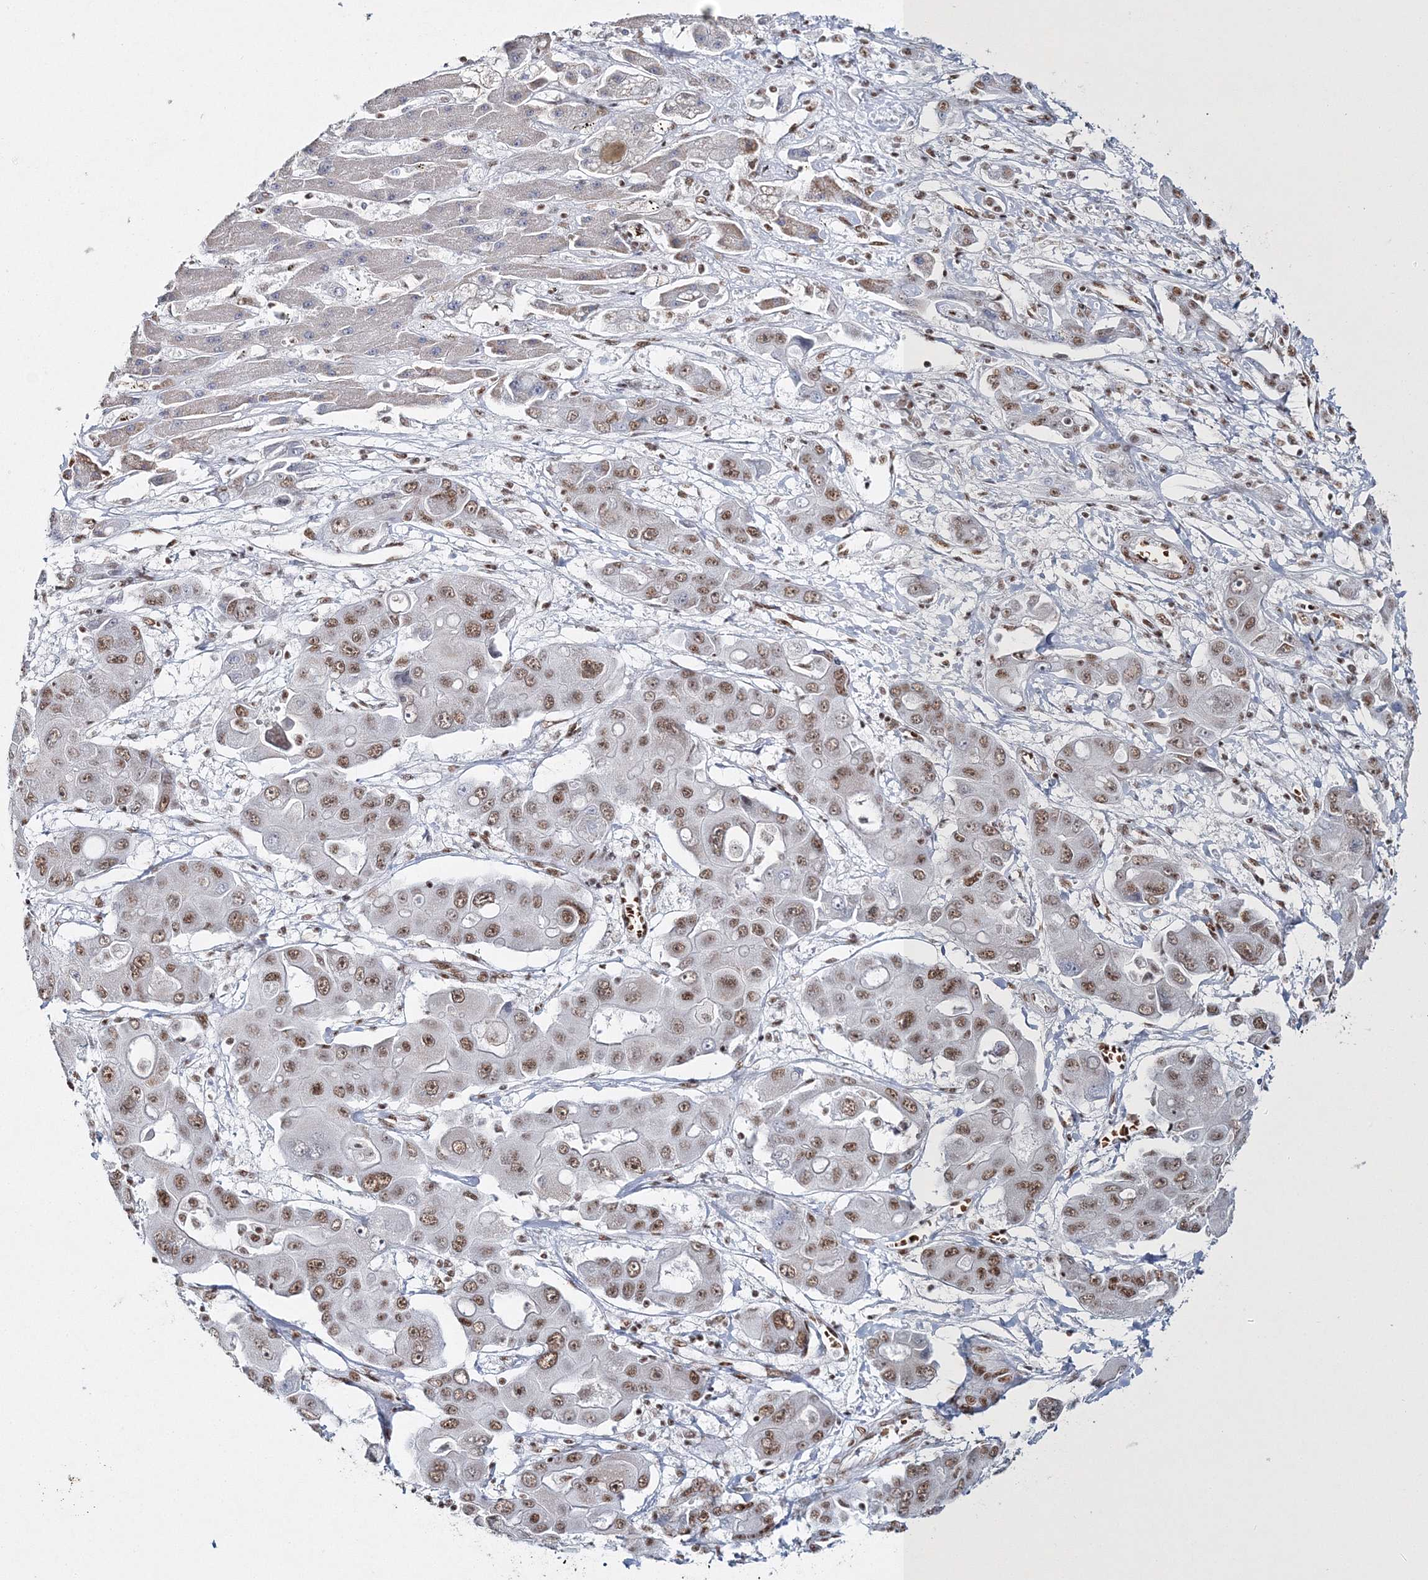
{"staining": {"intensity": "moderate", "quantity": ">75%", "location": "nuclear"}, "tissue": "liver cancer", "cell_type": "Tumor cells", "image_type": "cancer", "snomed": [{"axis": "morphology", "description": "Cholangiocarcinoma"}, {"axis": "topography", "description": "Liver"}], "caption": "The micrograph demonstrates immunohistochemical staining of liver cancer (cholangiocarcinoma). There is moderate nuclear expression is seen in approximately >75% of tumor cells. (IHC, brightfield microscopy, high magnification).", "gene": "QRICH1", "patient": {"sex": "male", "age": 67}}